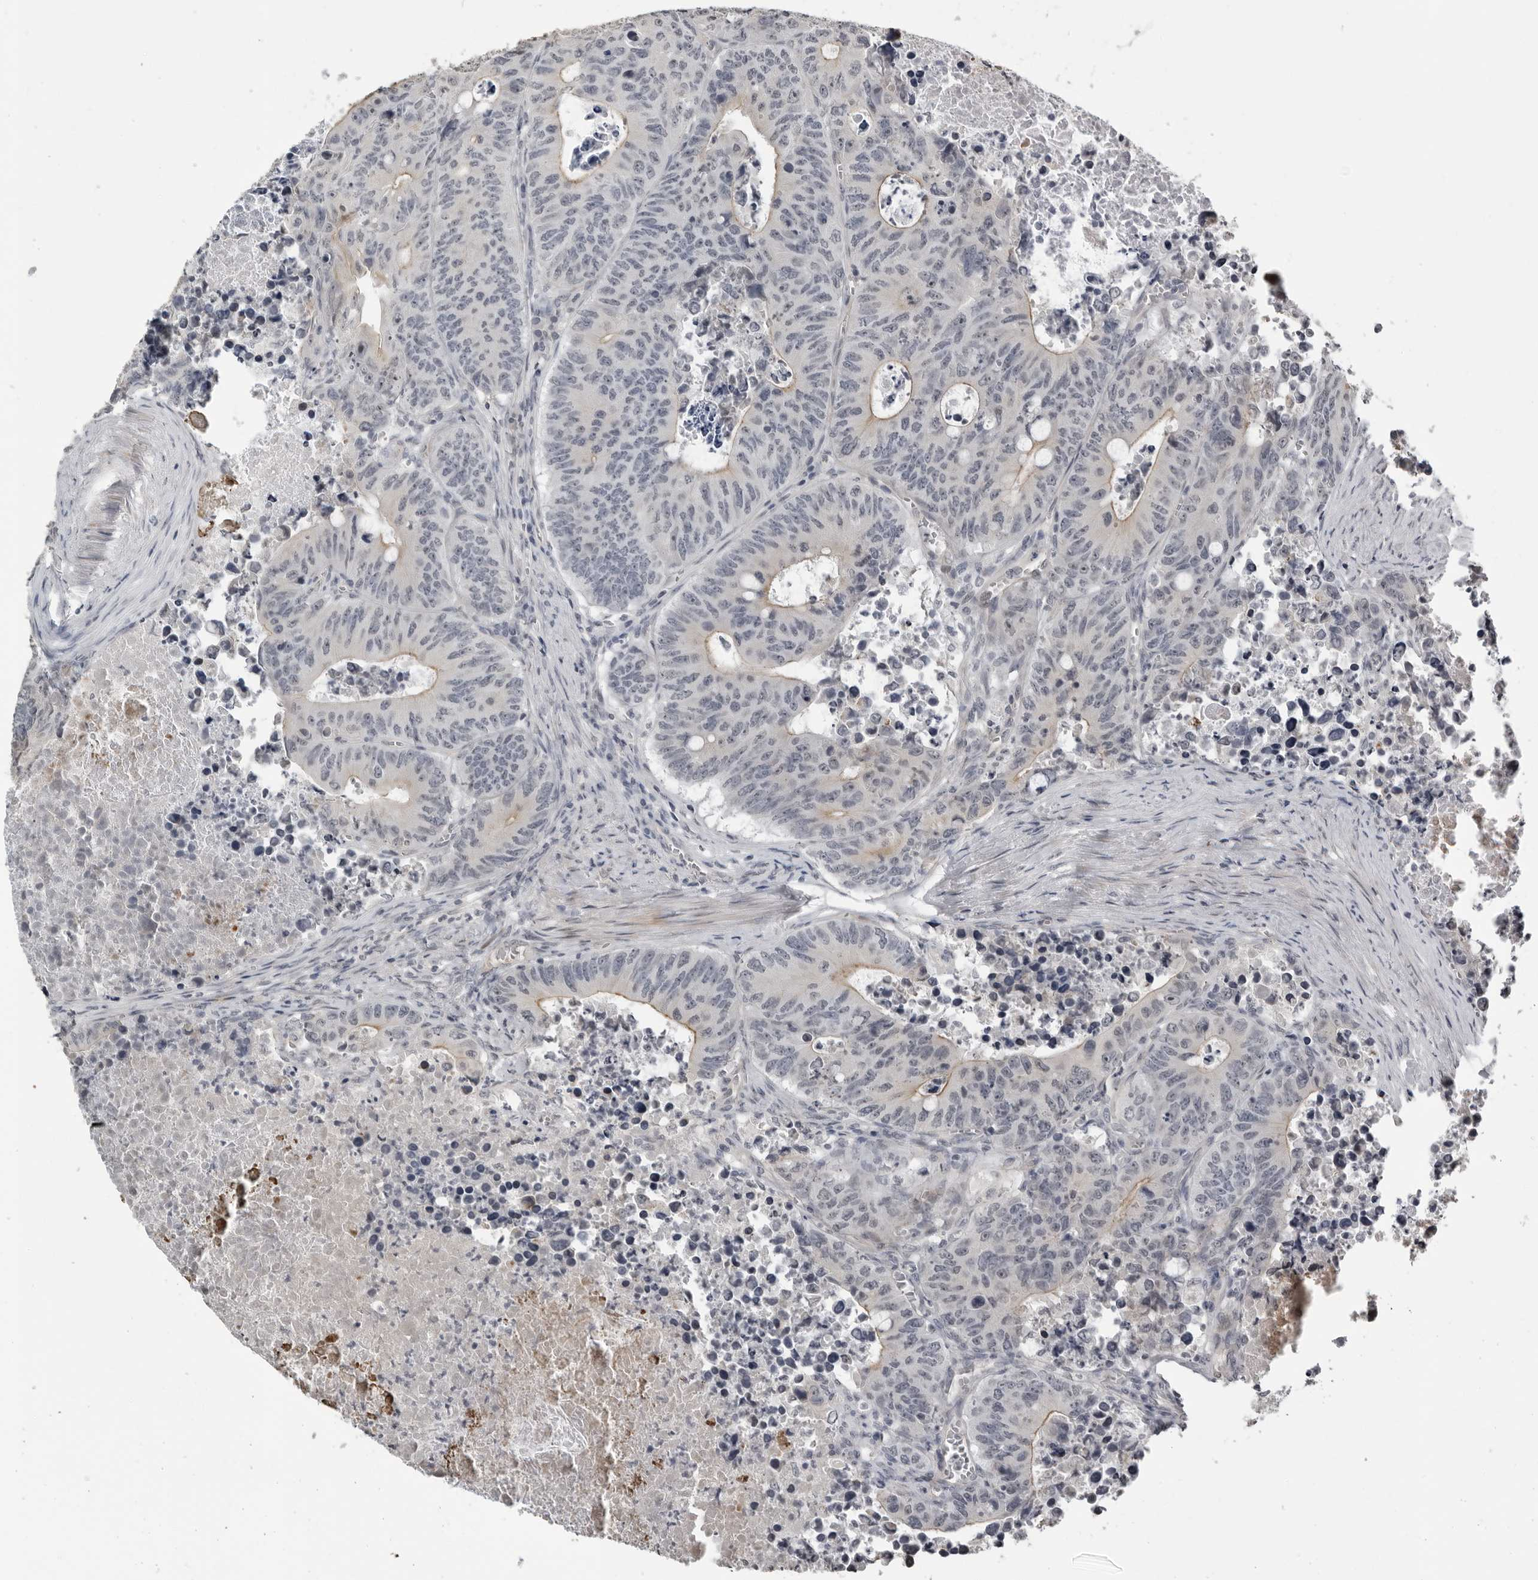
{"staining": {"intensity": "moderate", "quantity": "<25%", "location": "cytoplasmic/membranous"}, "tissue": "colorectal cancer", "cell_type": "Tumor cells", "image_type": "cancer", "snomed": [{"axis": "morphology", "description": "Adenocarcinoma, NOS"}, {"axis": "topography", "description": "Colon"}], "caption": "The image shows a brown stain indicating the presence of a protein in the cytoplasmic/membranous of tumor cells in colorectal adenocarcinoma.", "gene": "PRRX2", "patient": {"sex": "male", "age": 87}}